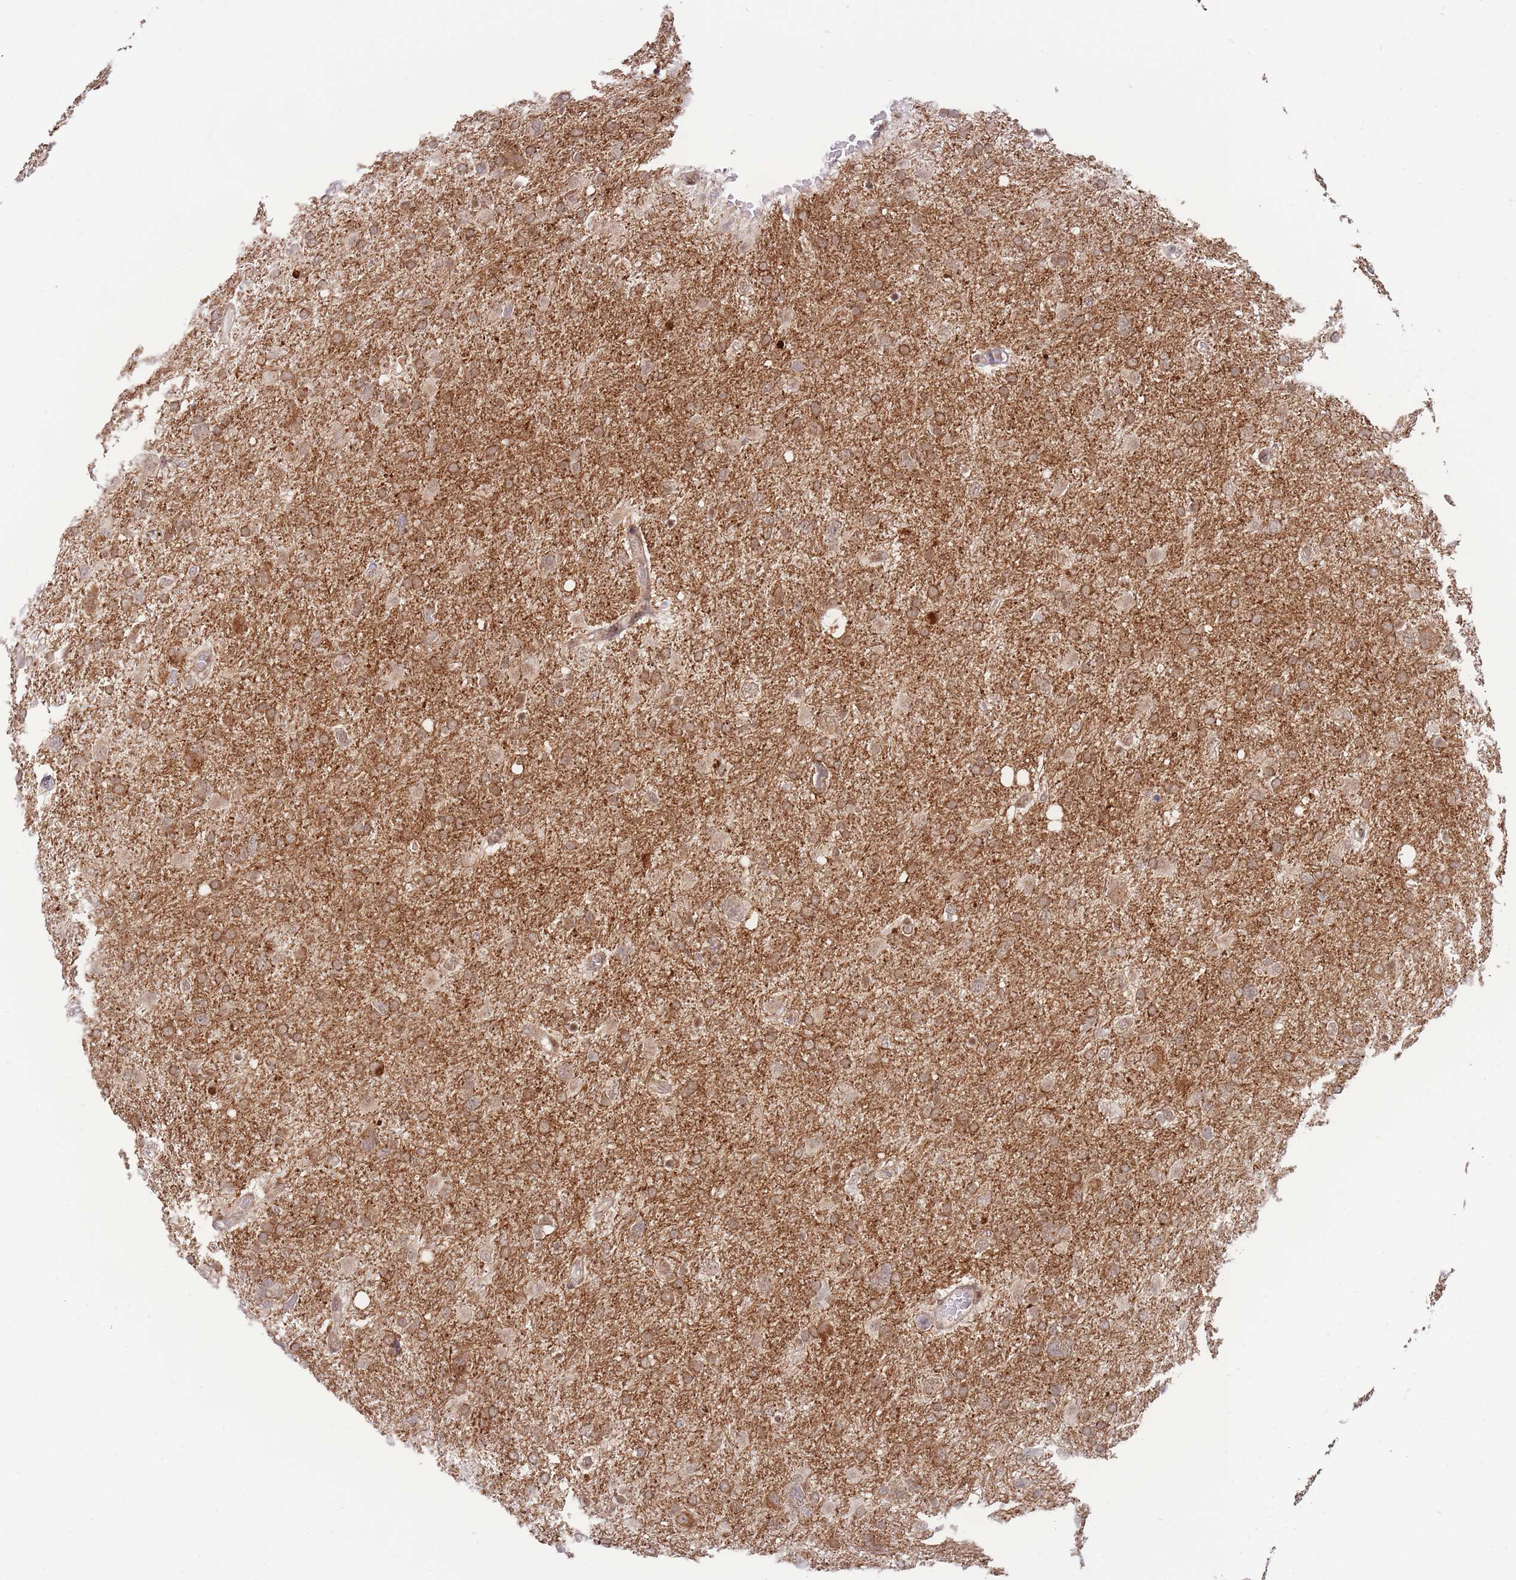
{"staining": {"intensity": "moderate", "quantity": ">75%", "location": "cytoplasmic/membranous"}, "tissue": "glioma", "cell_type": "Tumor cells", "image_type": "cancer", "snomed": [{"axis": "morphology", "description": "Glioma, malignant, High grade"}, {"axis": "topography", "description": "Brain"}], "caption": "The histopathology image demonstrates a brown stain indicating the presence of a protein in the cytoplasmic/membranous of tumor cells in high-grade glioma (malignant).", "gene": "BOD1L1", "patient": {"sex": "male", "age": 61}}